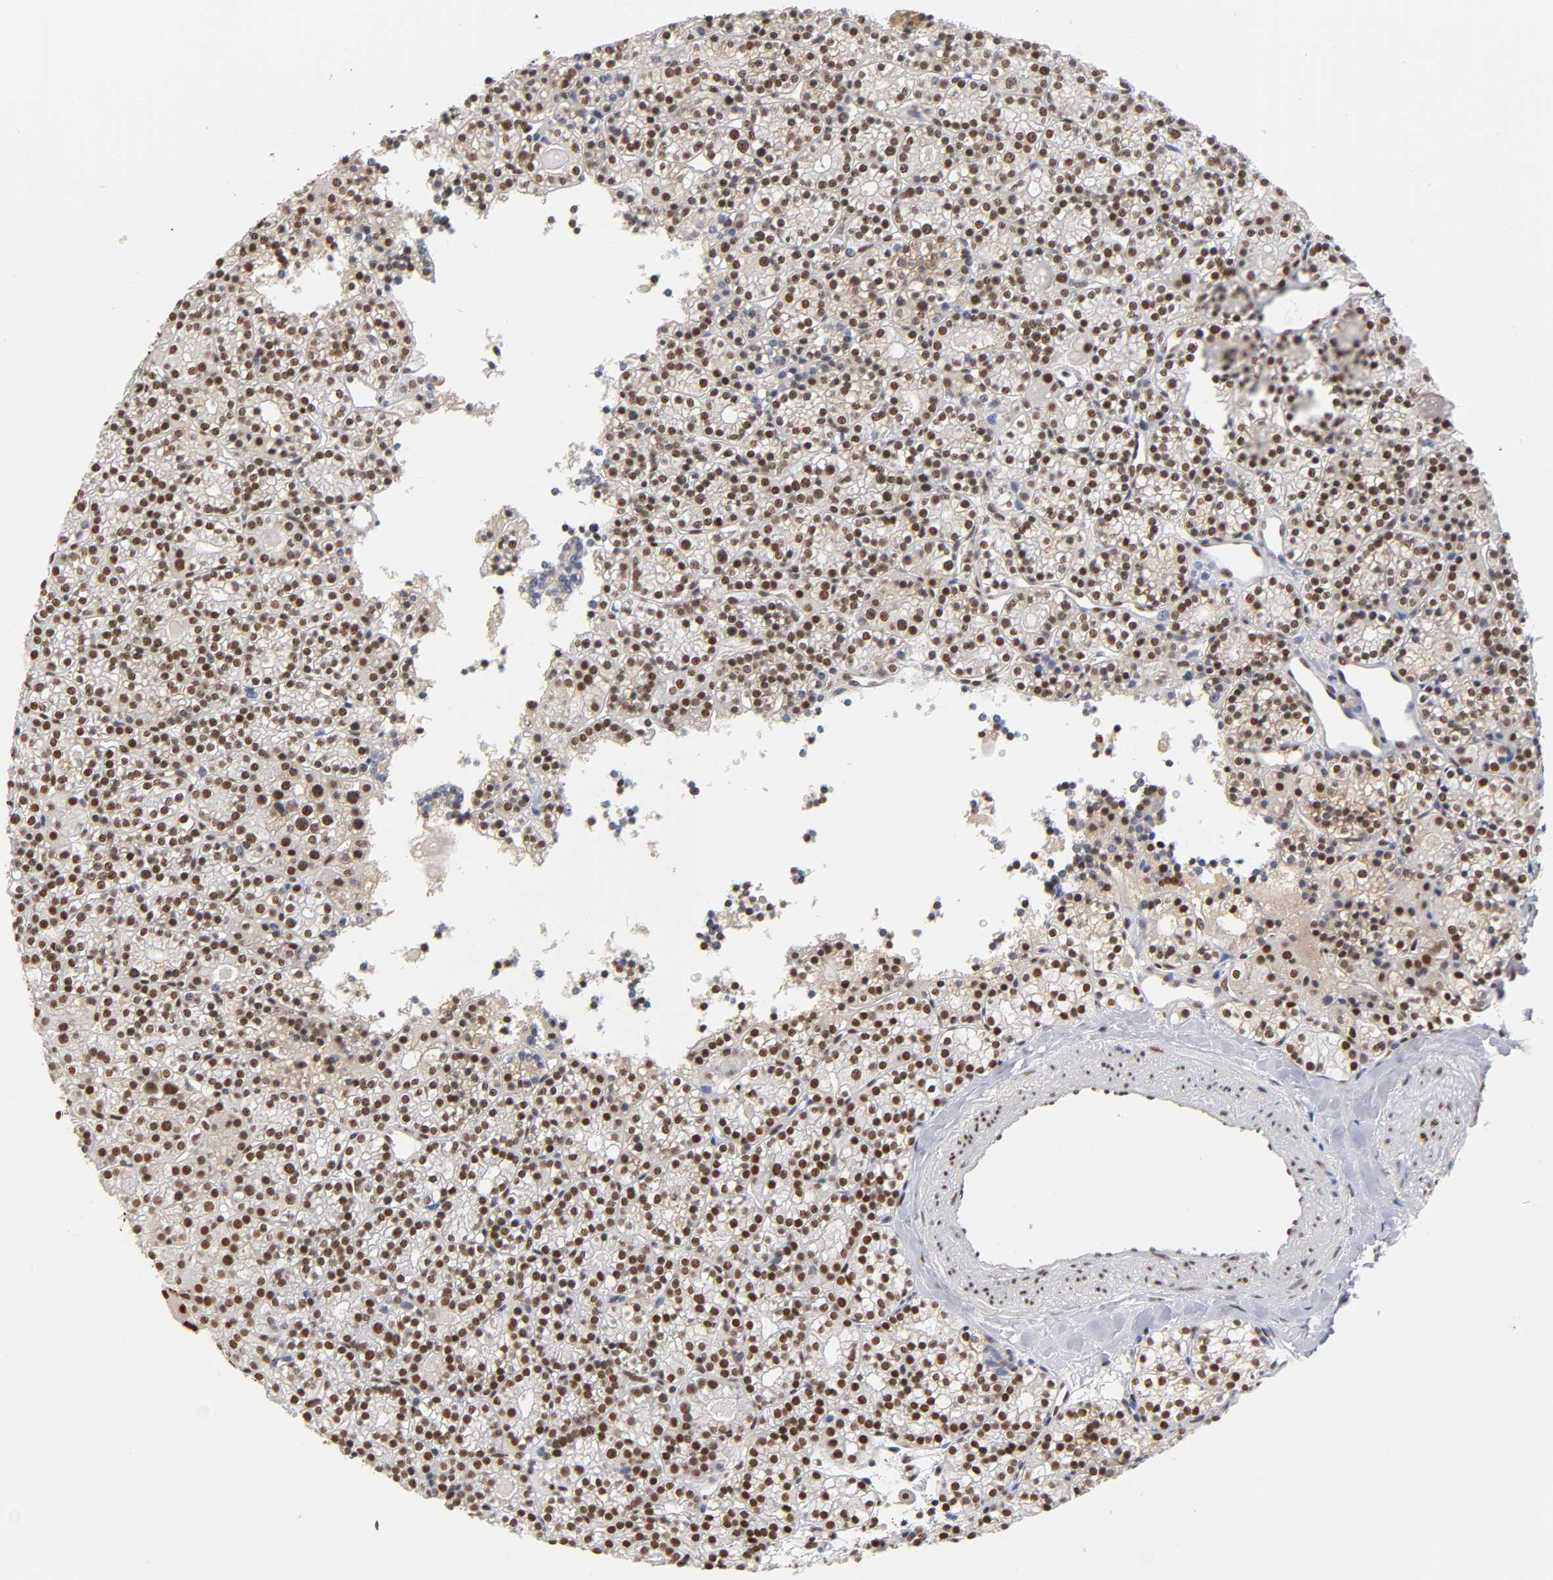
{"staining": {"intensity": "strong", "quantity": ">75%", "location": "nuclear"}, "tissue": "parathyroid gland", "cell_type": "Glandular cells", "image_type": "normal", "snomed": [{"axis": "morphology", "description": "Normal tissue, NOS"}, {"axis": "topography", "description": "Parathyroid gland"}], "caption": "DAB (3,3'-diaminobenzidine) immunohistochemical staining of unremarkable parathyroid gland demonstrates strong nuclear protein positivity in about >75% of glandular cells. (brown staining indicates protein expression, while blue staining denotes nuclei).", "gene": "ILKAP", "patient": {"sex": "female", "age": 64}}